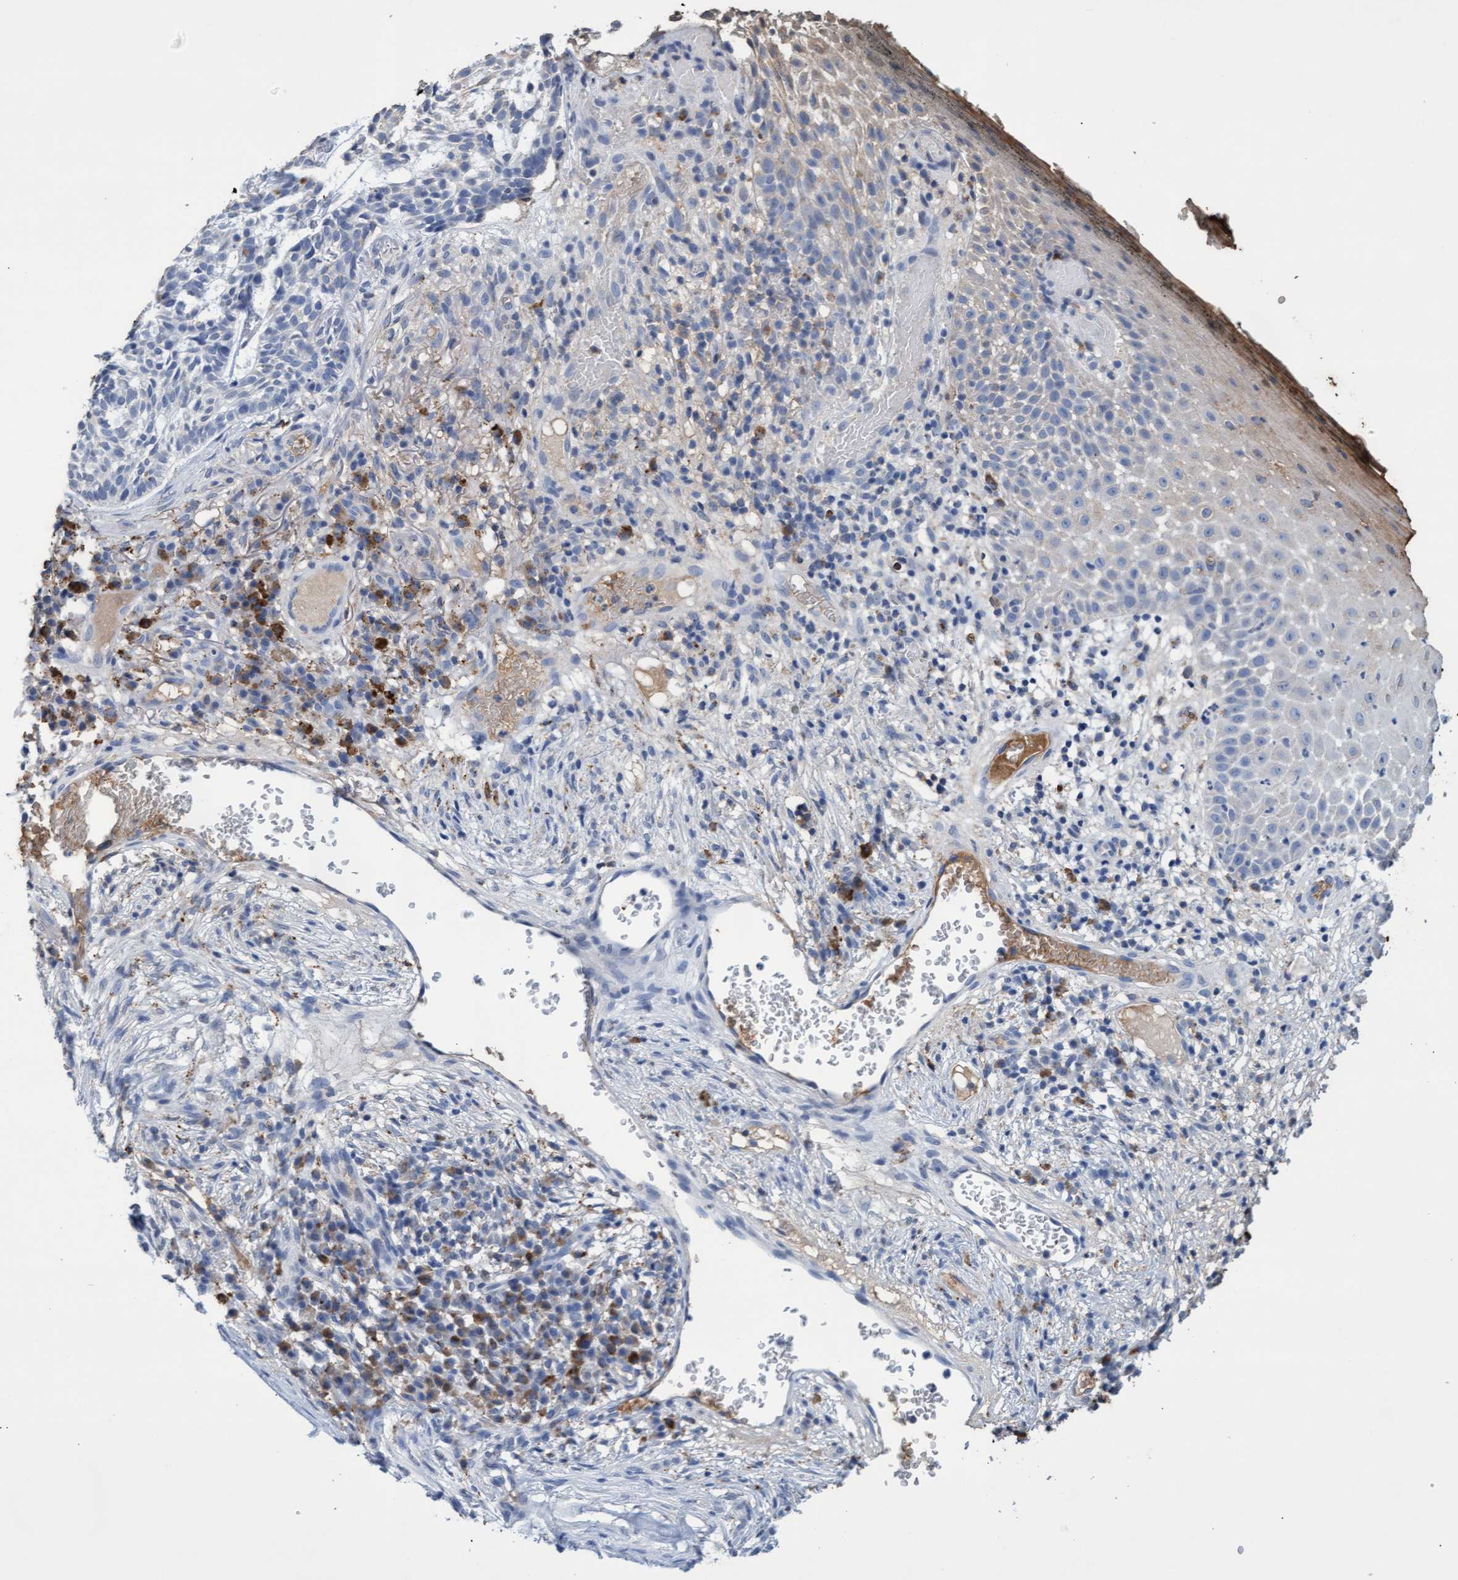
{"staining": {"intensity": "negative", "quantity": "none", "location": "none"}, "tissue": "skin cancer", "cell_type": "Tumor cells", "image_type": "cancer", "snomed": [{"axis": "morphology", "description": "Basal cell carcinoma"}, {"axis": "topography", "description": "Skin"}], "caption": "Tumor cells are negative for brown protein staining in basal cell carcinoma (skin).", "gene": "GPR39", "patient": {"sex": "female", "age": 64}}